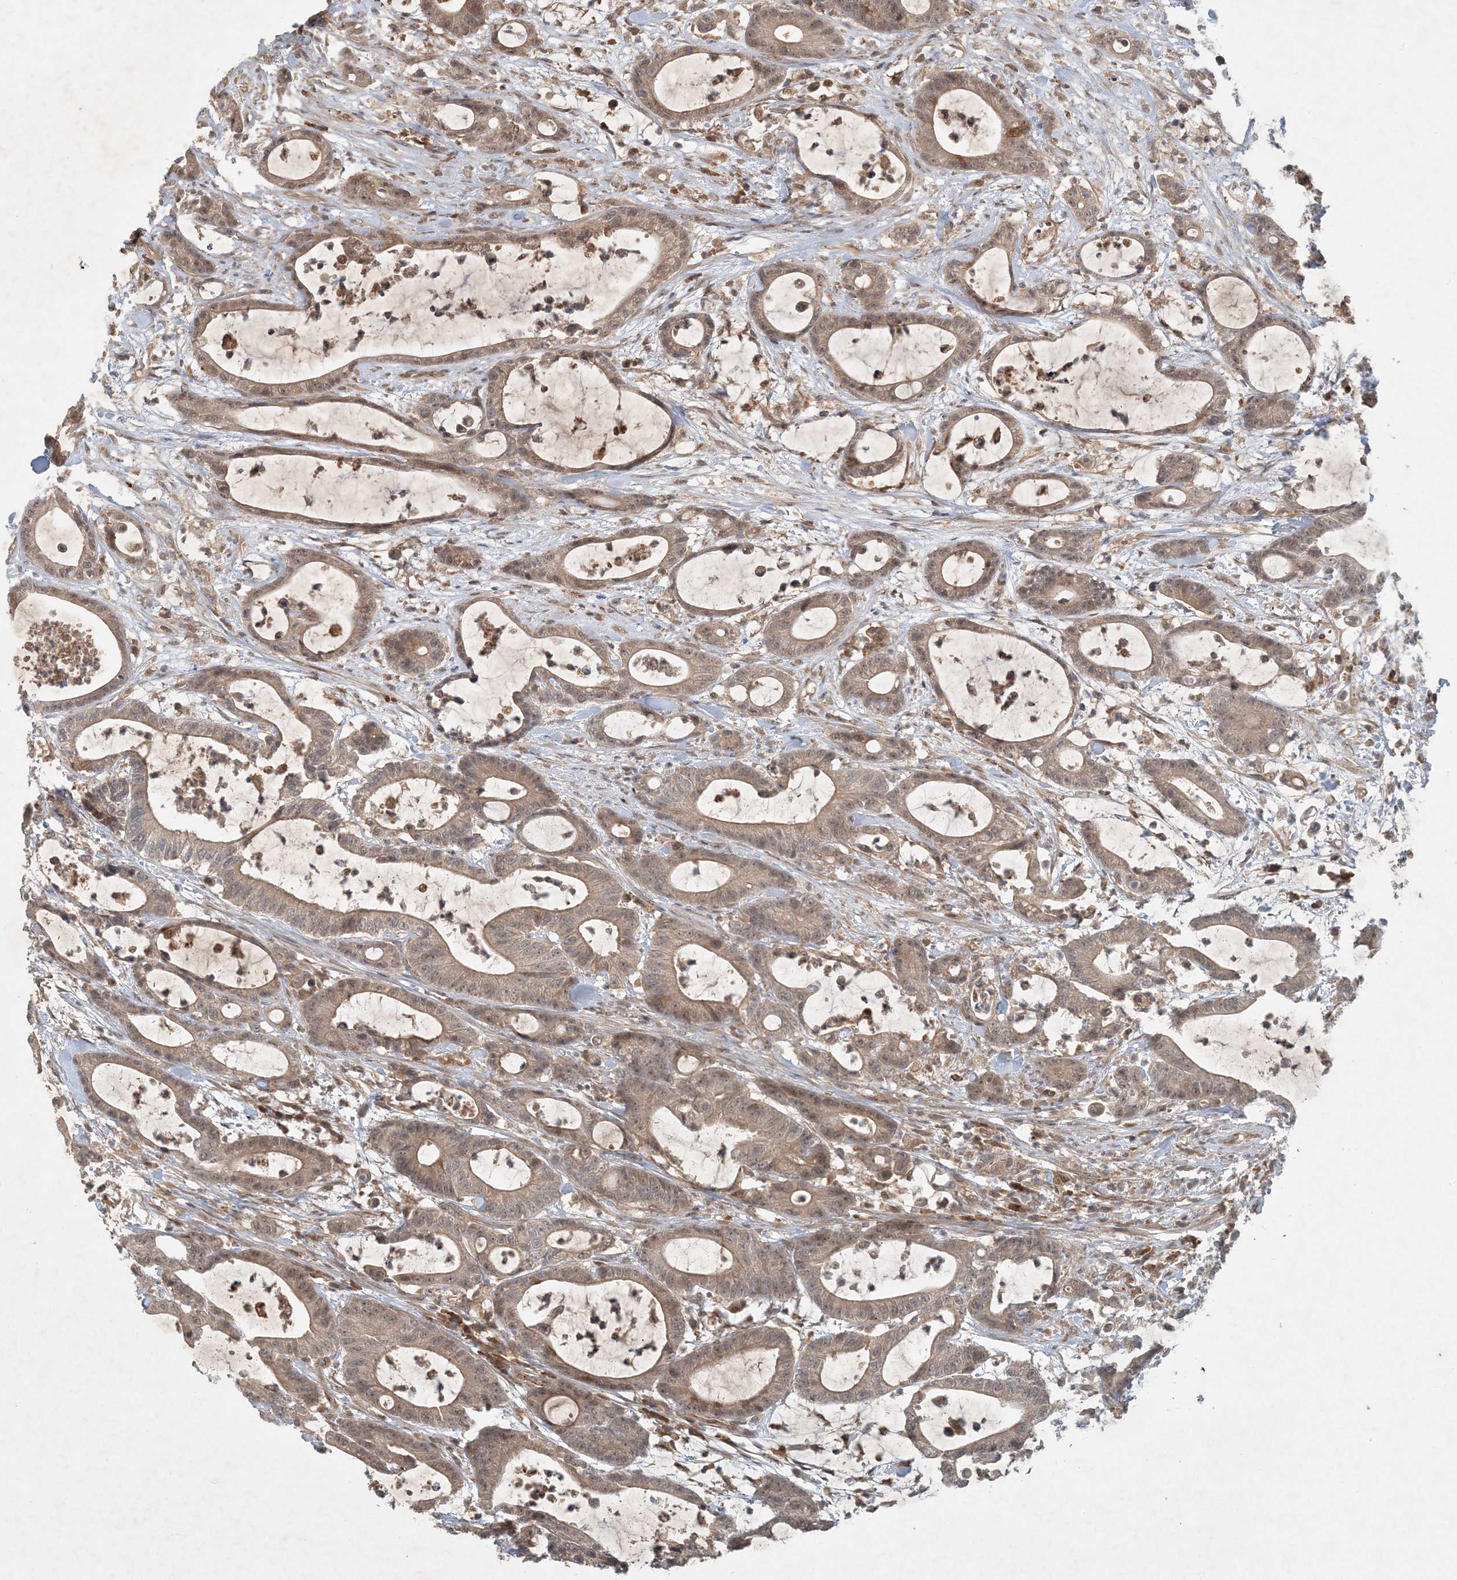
{"staining": {"intensity": "weak", "quantity": "25%-75%", "location": "cytoplasmic/membranous,nuclear"}, "tissue": "colorectal cancer", "cell_type": "Tumor cells", "image_type": "cancer", "snomed": [{"axis": "morphology", "description": "Adenocarcinoma, NOS"}, {"axis": "topography", "description": "Colon"}], "caption": "Immunohistochemical staining of adenocarcinoma (colorectal) demonstrates weak cytoplasmic/membranous and nuclear protein expression in about 25%-75% of tumor cells. (Stains: DAB in brown, nuclei in blue, Microscopy: brightfield microscopy at high magnification).", "gene": "ZCCHC4", "patient": {"sex": "female", "age": 84}}